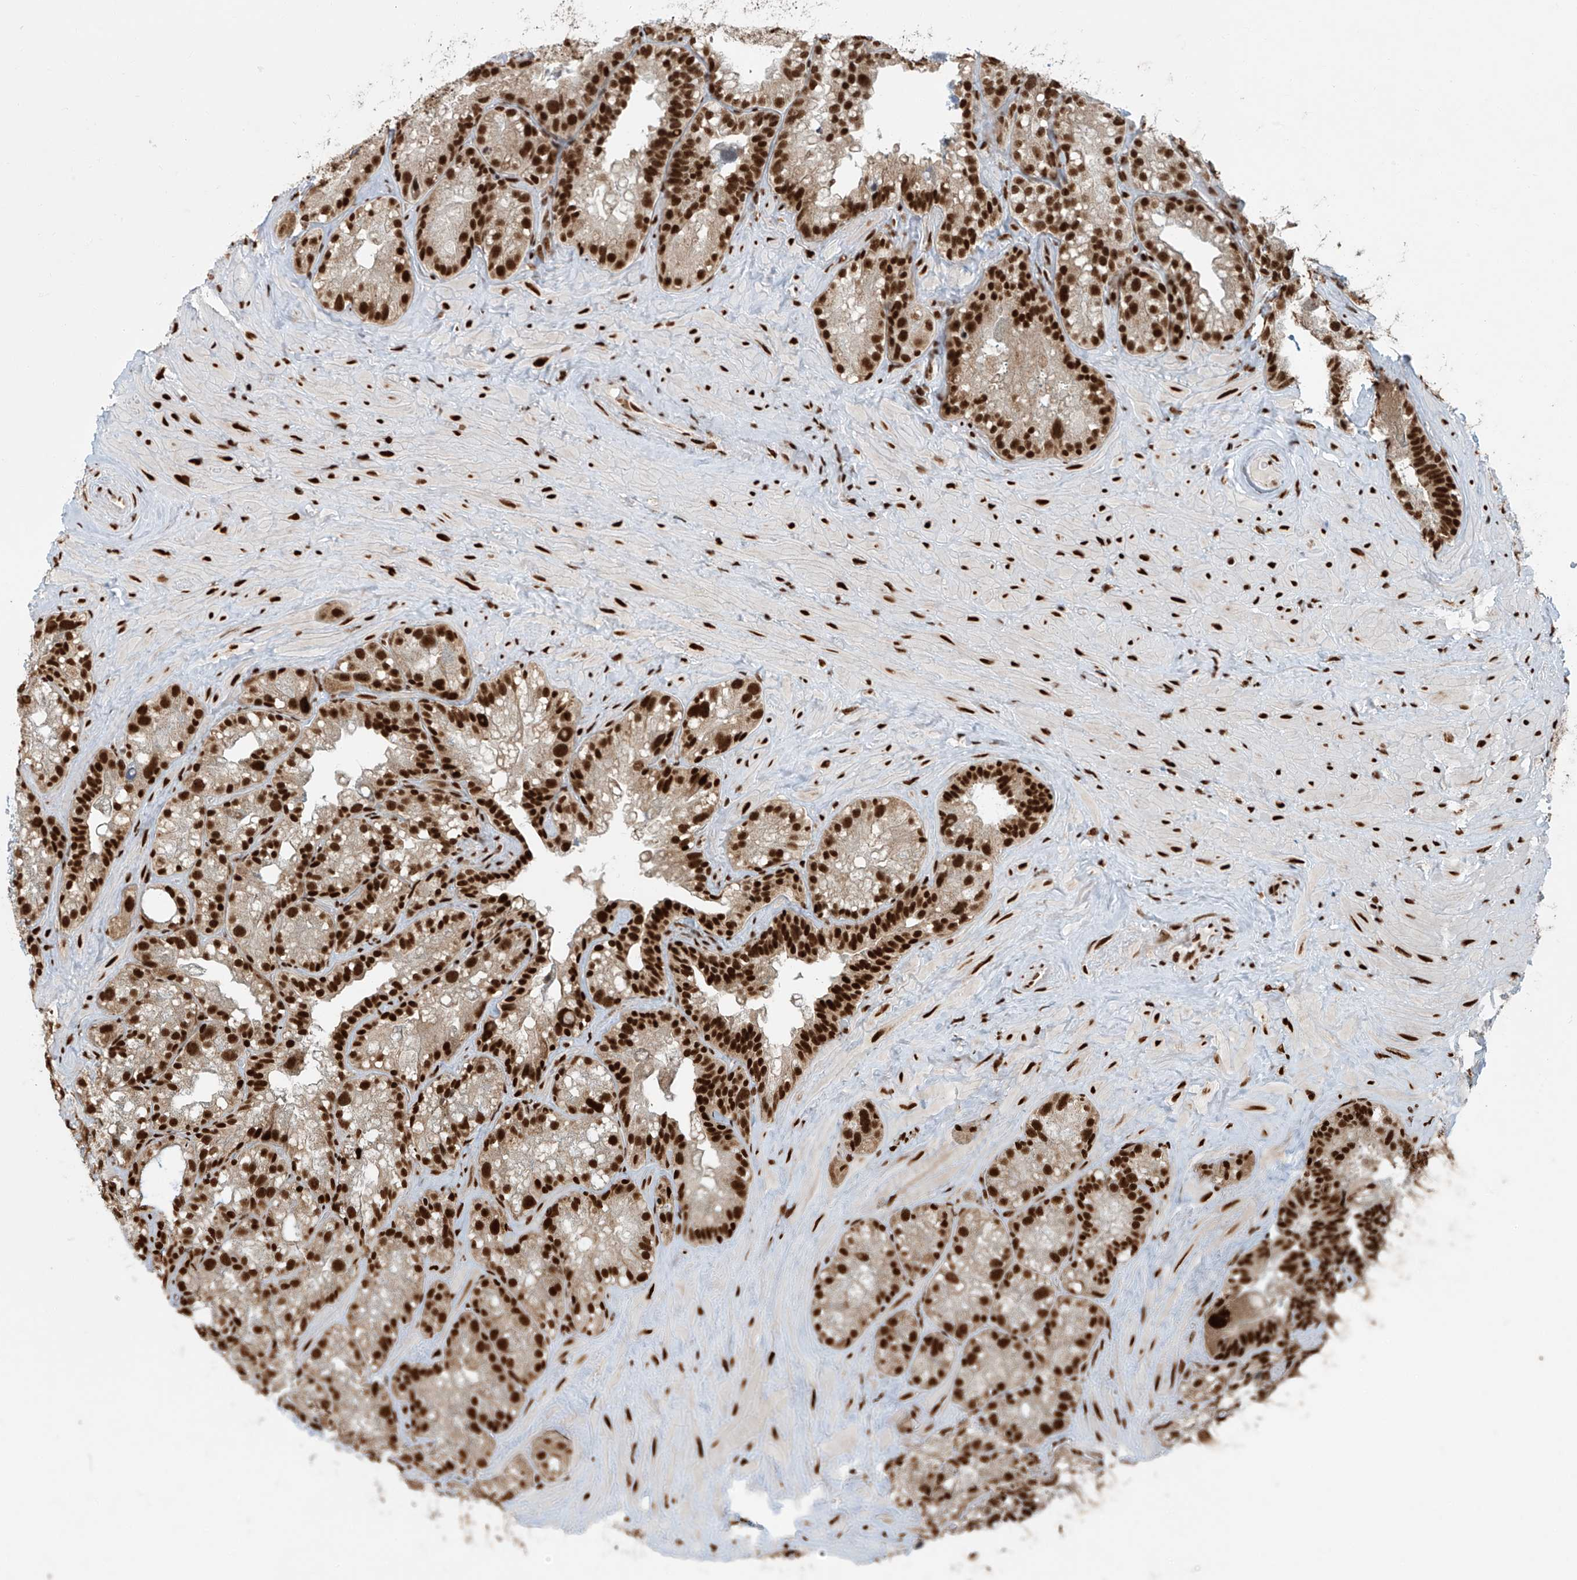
{"staining": {"intensity": "strong", "quantity": ">75%", "location": "nuclear"}, "tissue": "seminal vesicle", "cell_type": "Glandular cells", "image_type": "normal", "snomed": [{"axis": "morphology", "description": "Normal tissue, NOS"}, {"axis": "topography", "description": "Prostate"}, {"axis": "topography", "description": "Seminal veicle"}], "caption": "A micrograph showing strong nuclear positivity in about >75% of glandular cells in normal seminal vesicle, as visualized by brown immunohistochemical staining.", "gene": "FAM193B", "patient": {"sex": "male", "age": 68}}